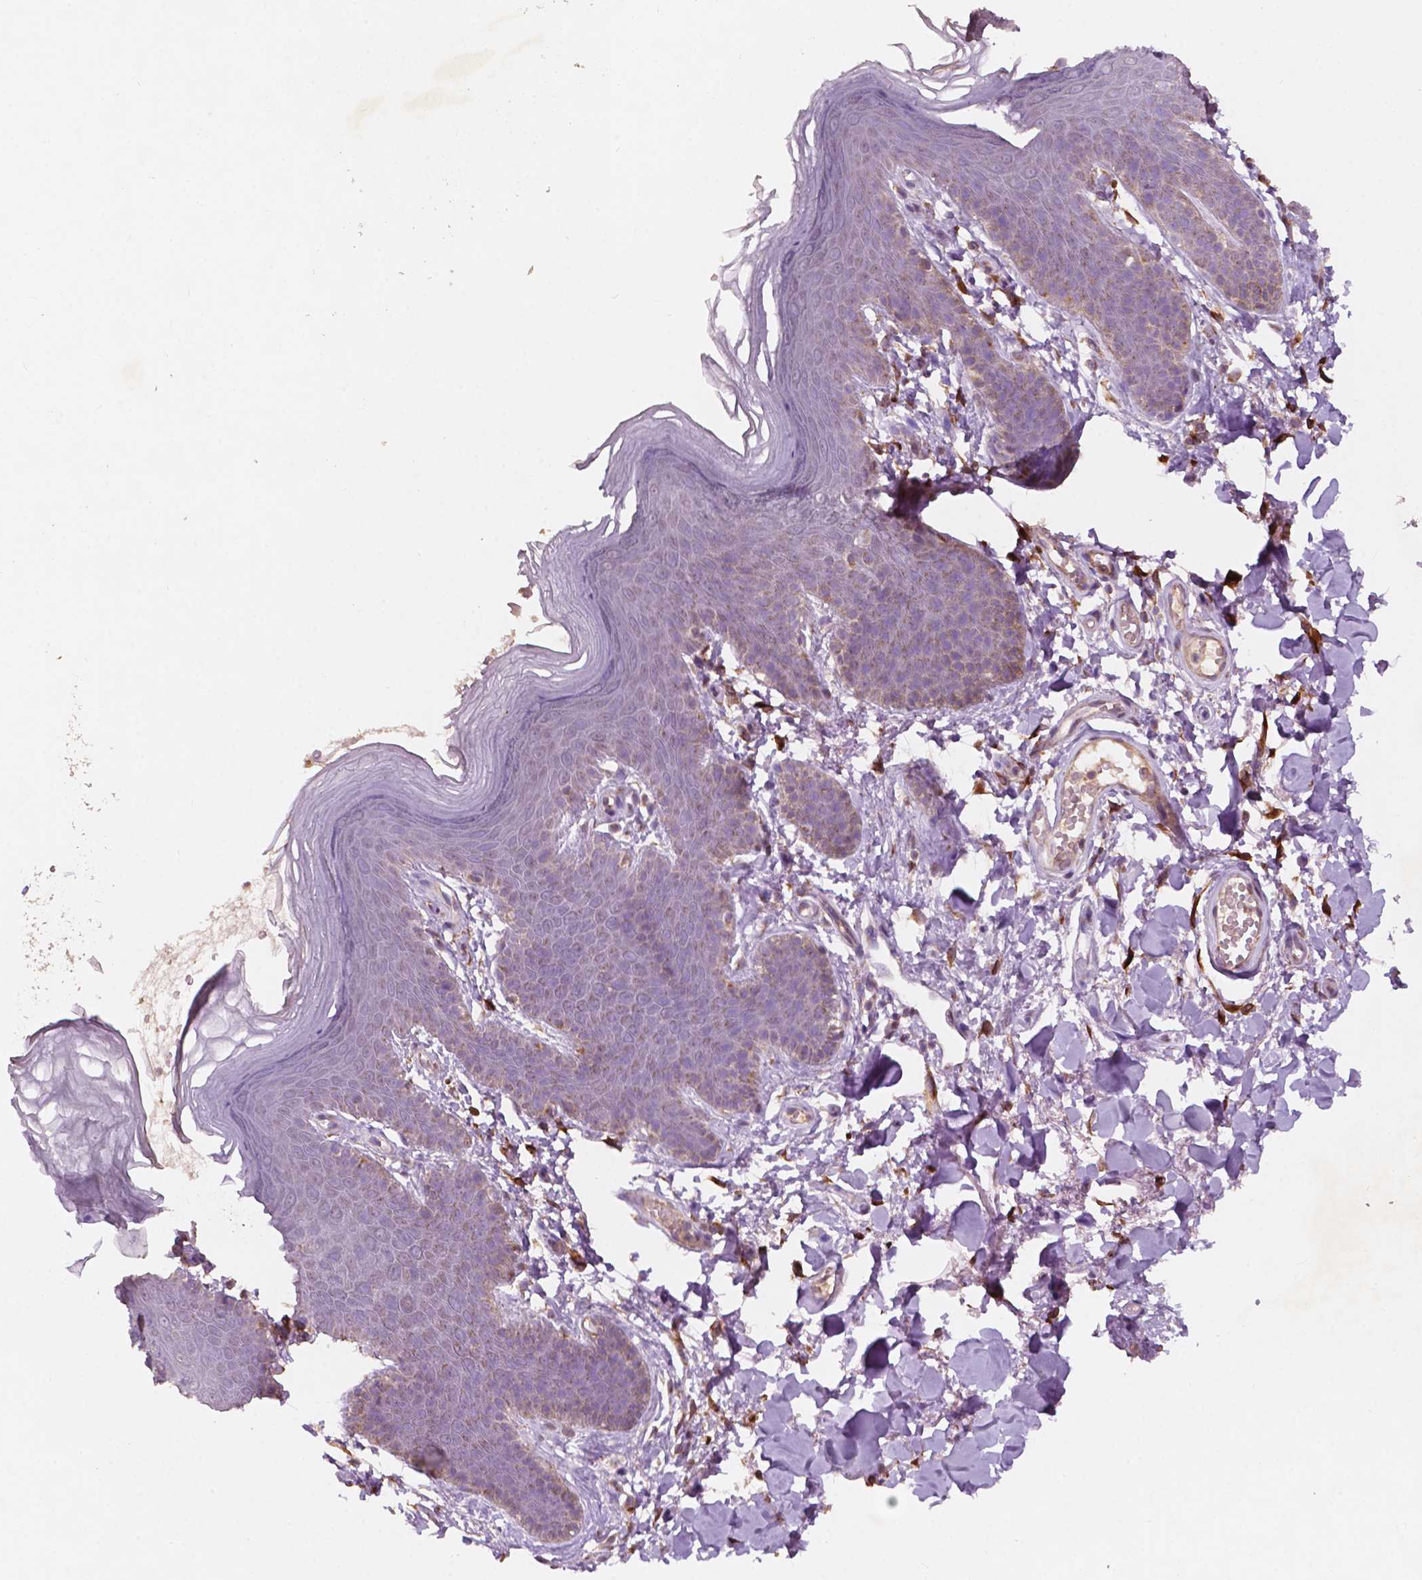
{"staining": {"intensity": "moderate", "quantity": "25%-75%", "location": "cytoplasmic/membranous"}, "tissue": "skin", "cell_type": "Epidermal cells", "image_type": "normal", "snomed": [{"axis": "morphology", "description": "Normal tissue, NOS"}, {"axis": "topography", "description": "Anal"}], "caption": "DAB immunohistochemical staining of unremarkable human skin demonstrates moderate cytoplasmic/membranous protein staining in about 25%-75% of epidermal cells.", "gene": "CHPT1", "patient": {"sex": "male", "age": 53}}